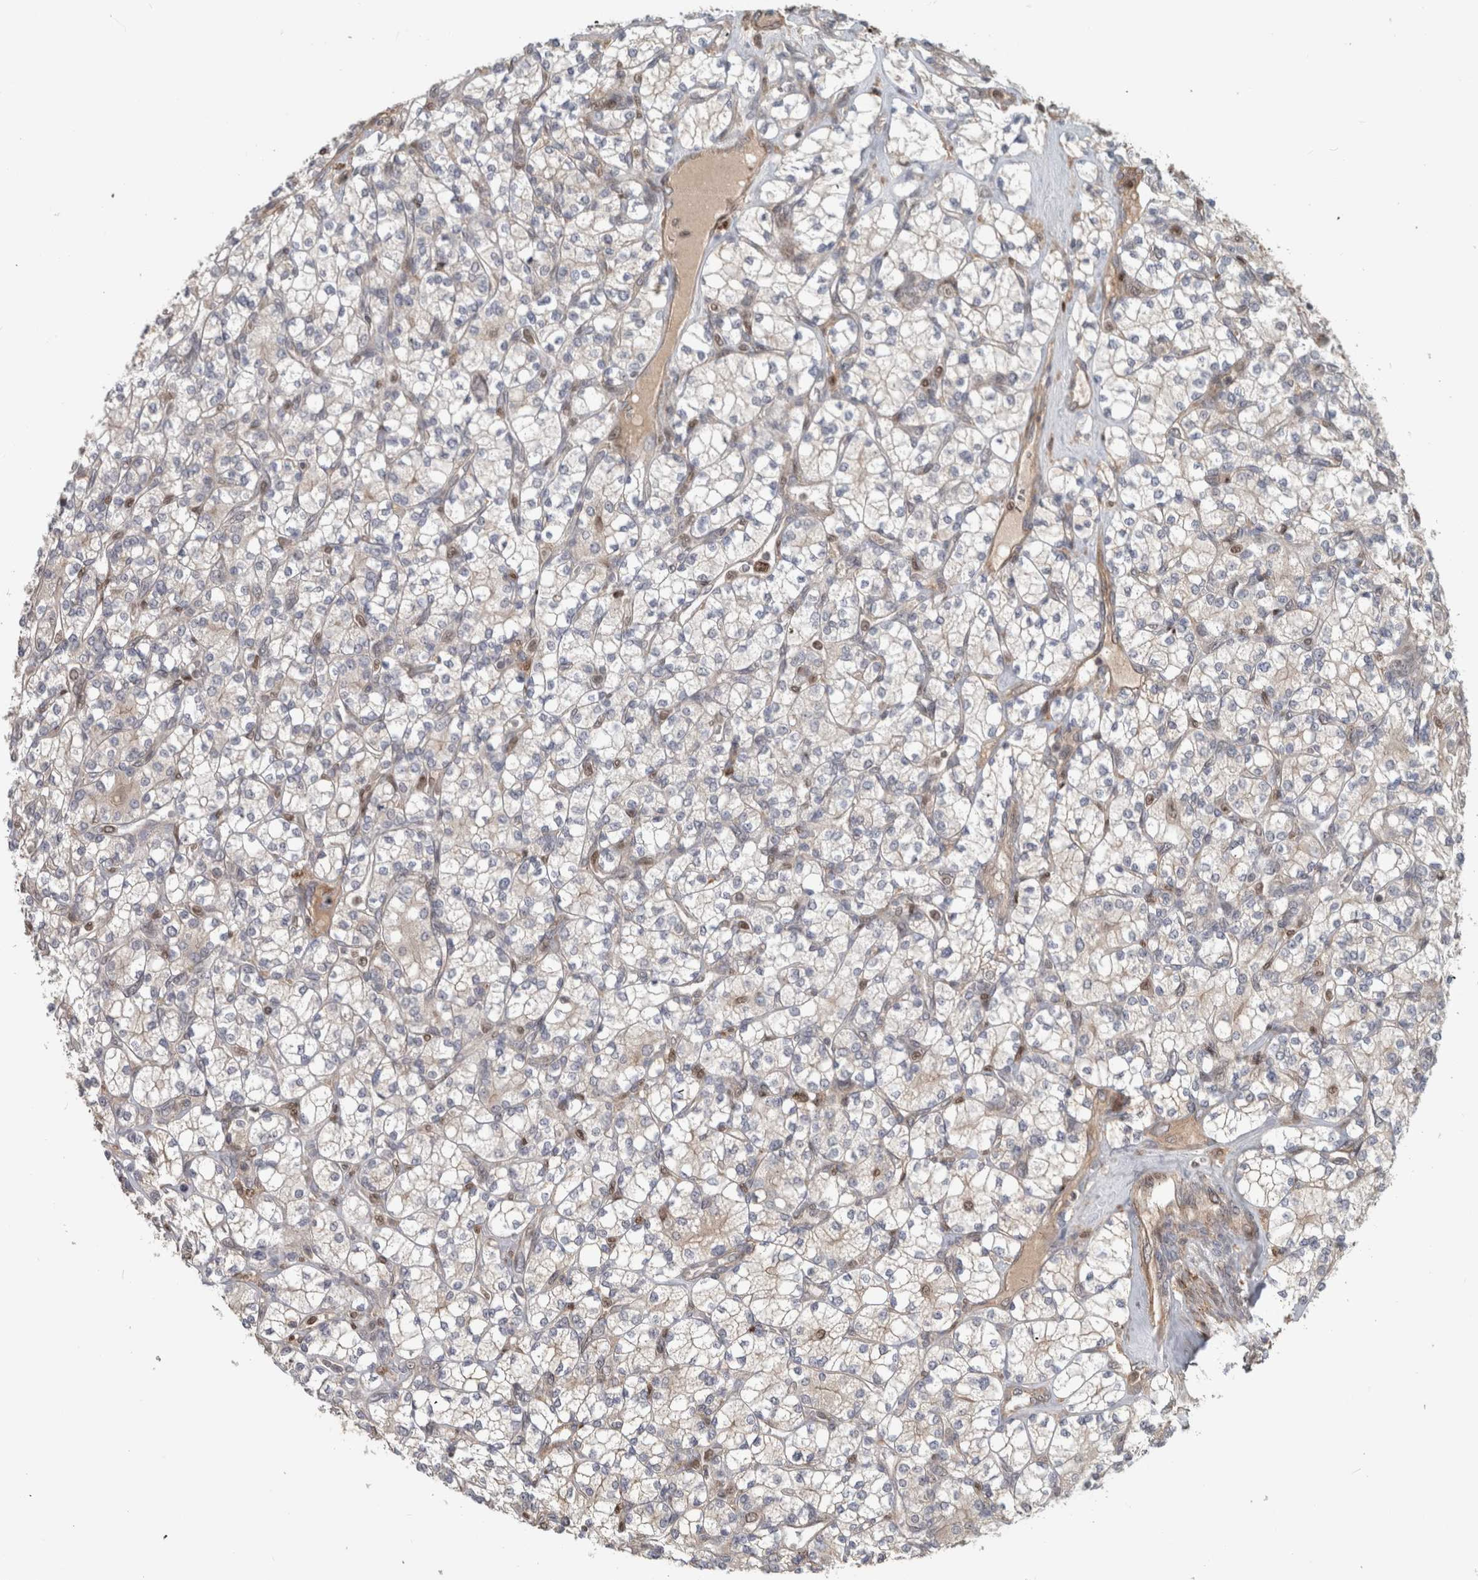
{"staining": {"intensity": "weak", "quantity": "<25%", "location": "cytoplasmic/membranous"}, "tissue": "renal cancer", "cell_type": "Tumor cells", "image_type": "cancer", "snomed": [{"axis": "morphology", "description": "Adenocarcinoma, NOS"}, {"axis": "topography", "description": "Kidney"}], "caption": "Tumor cells show no significant protein staining in adenocarcinoma (renal).", "gene": "INSRR", "patient": {"sex": "male", "age": 77}}